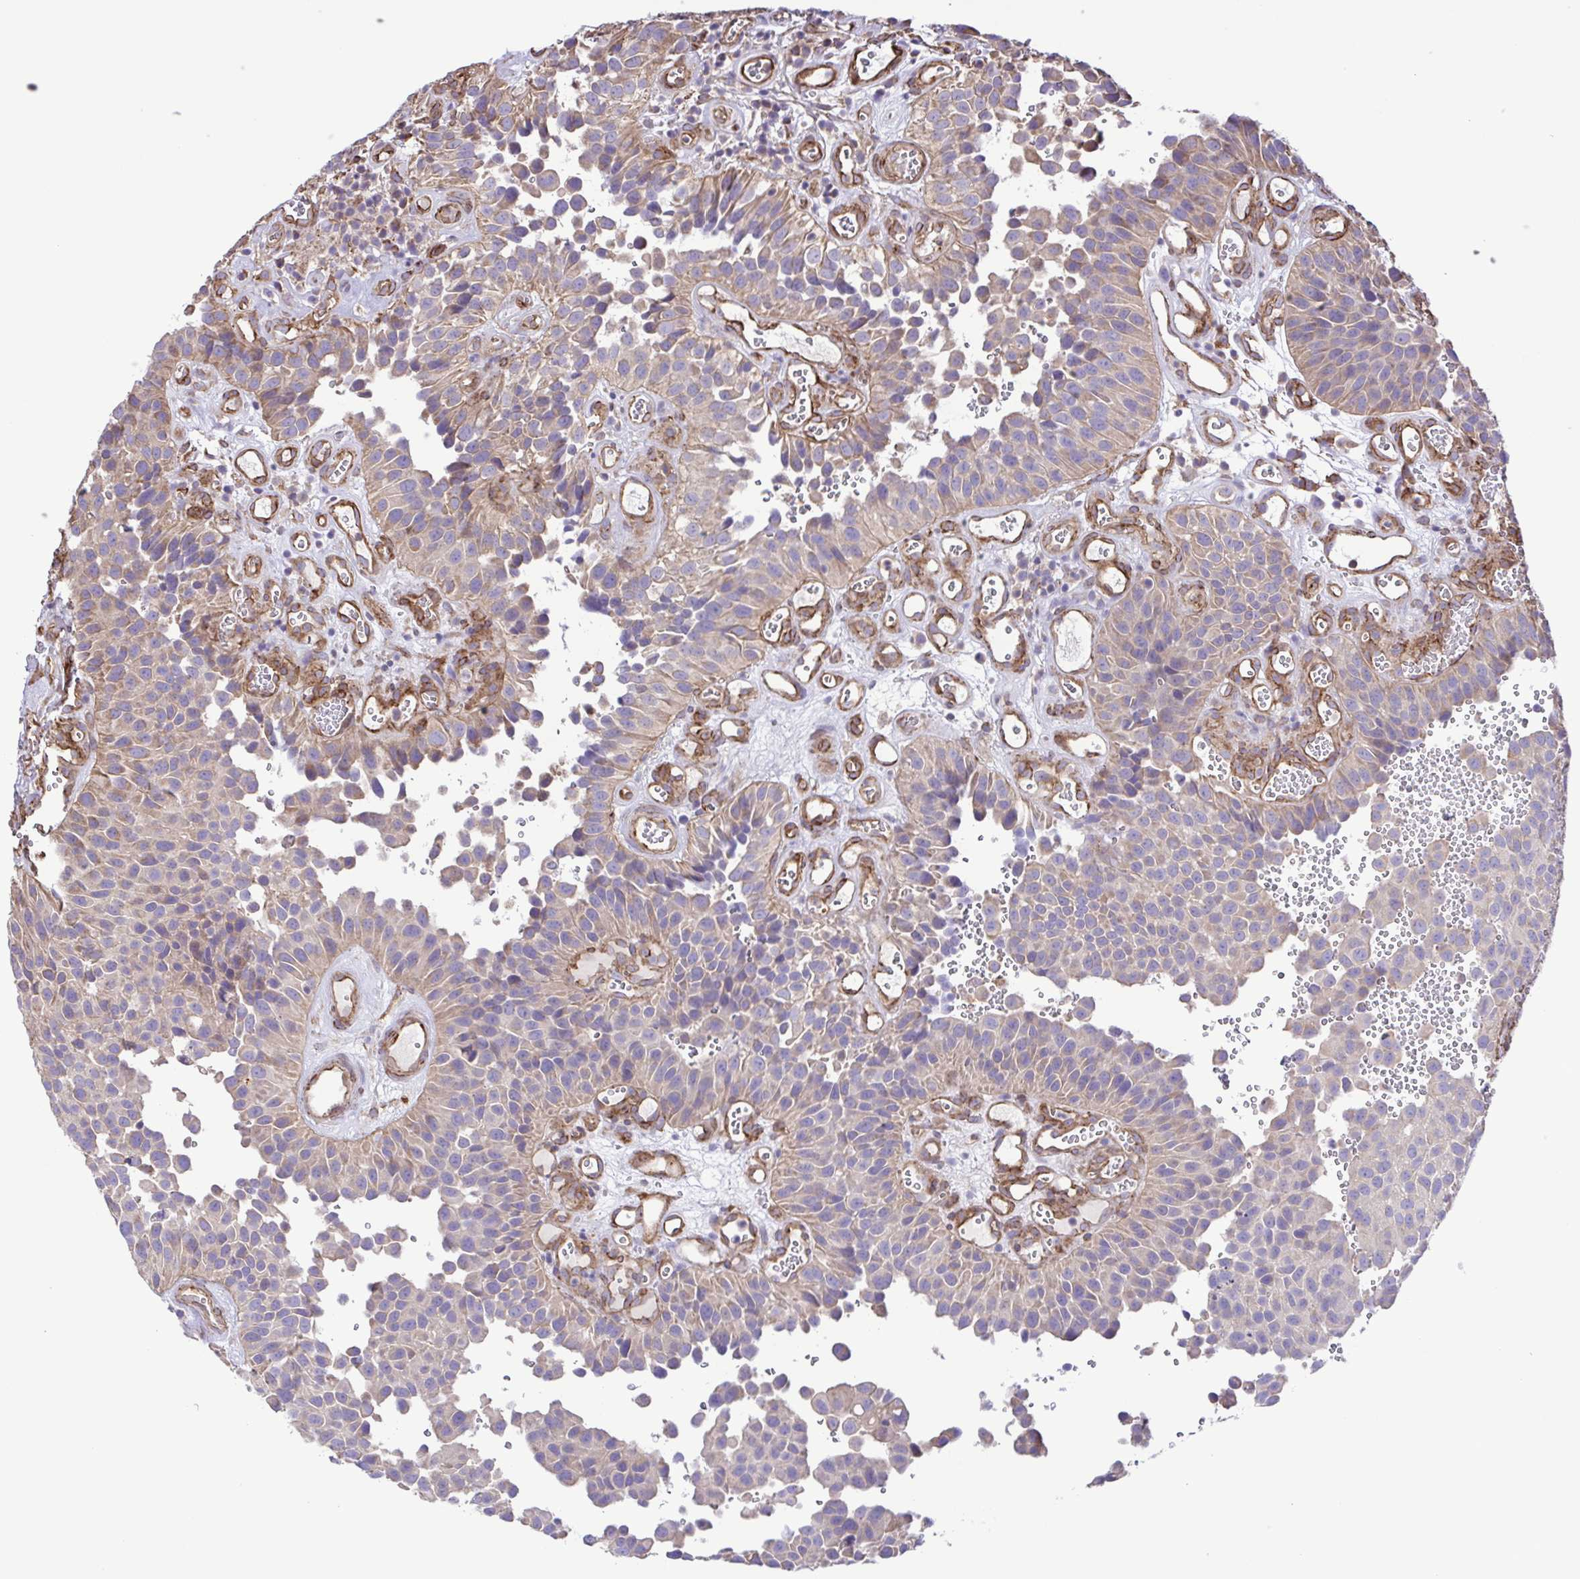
{"staining": {"intensity": "weak", "quantity": "25%-75%", "location": "cytoplasmic/membranous"}, "tissue": "urothelial cancer", "cell_type": "Tumor cells", "image_type": "cancer", "snomed": [{"axis": "morphology", "description": "Urothelial carcinoma, Low grade"}, {"axis": "topography", "description": "Urinary bladder"}], "caption": "A micrograph of urothelial carcinoma (low-grade) stained for a protein shows weak cytoplasmic/membranous brown staining in tumor cells.", "gene": "FLT1", "patient": {"sex": "male", "age": 76}}